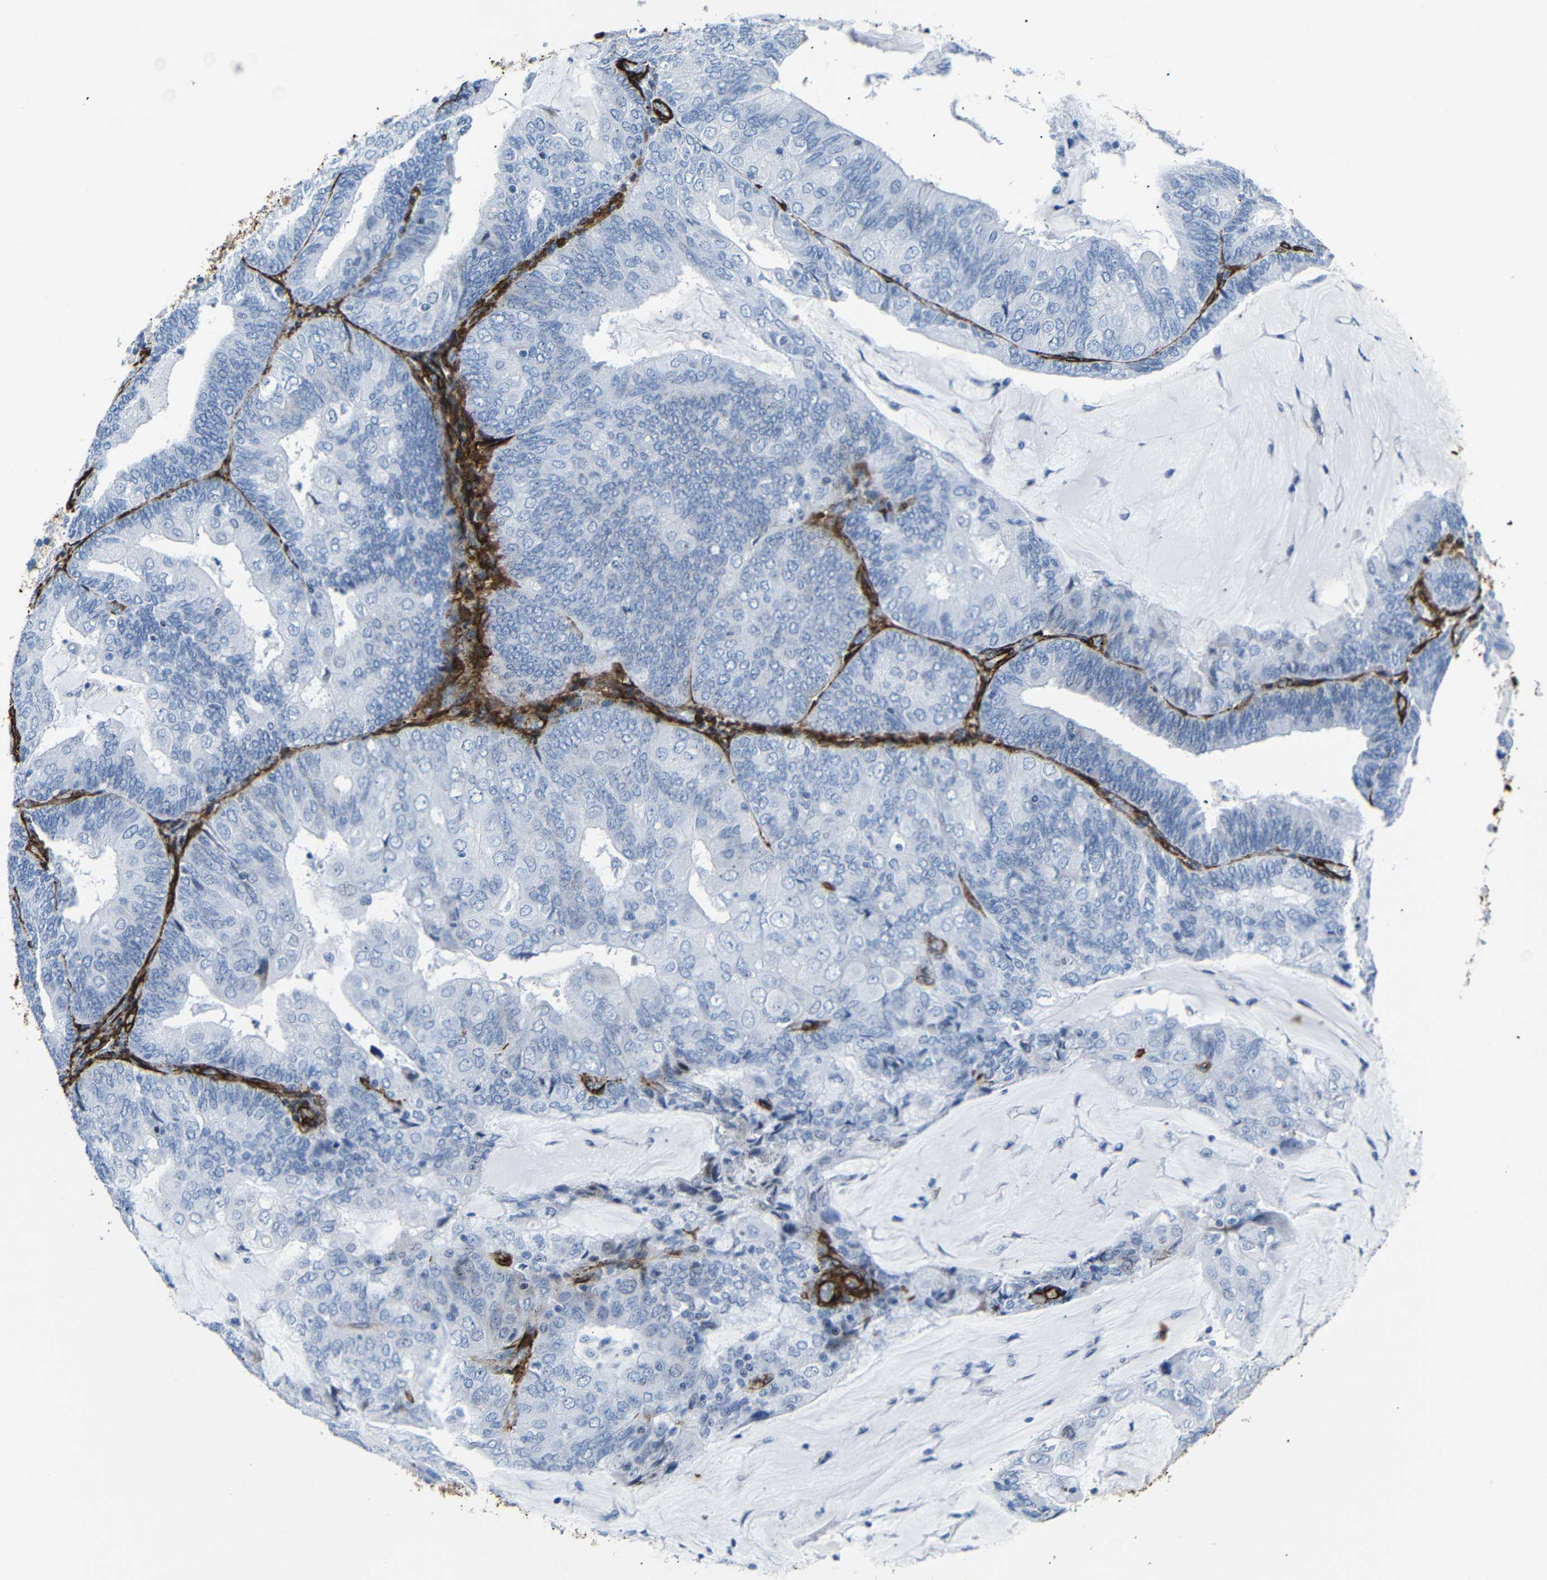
{"staining": {"intensity": "negative", "quantity": "none", "location": "none"}, "tissue": "endometrial cancer", "cell_type": "Tumor cells", "image_type": "cancer", "snomed": [{"axis": "morphology", "description": "Adenocarcinoma, NOS"}, {"axis": "topography", "description": "Endometrium"}], "caption": "Immunohistochemistry of endometrial adenocarcinoma shows no staining in tumor cells.", "gene": "ACTA2", "patient": {"sex": "female", "age": 81}}